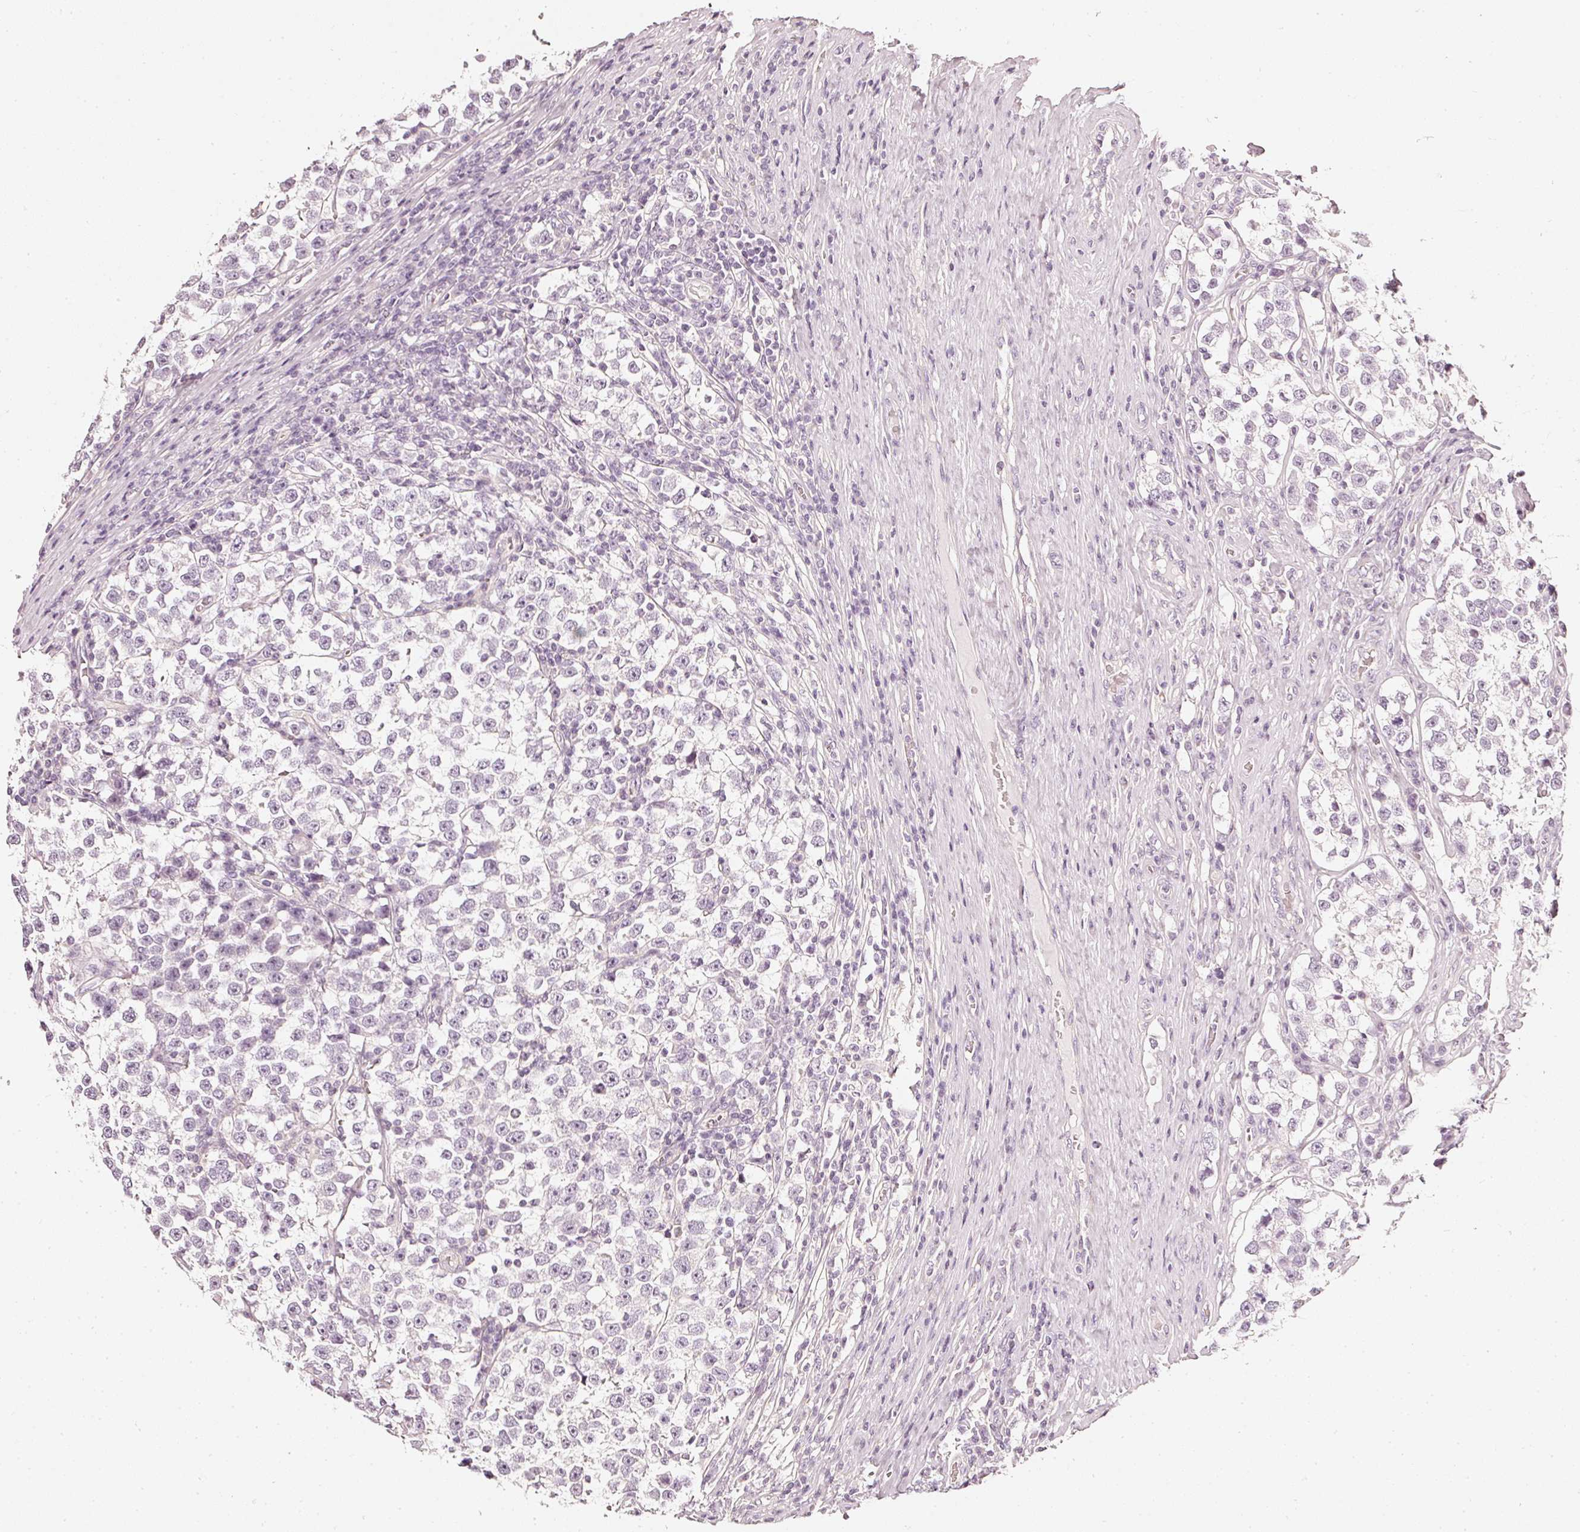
{"staining": {"intensity": "negative", "quantity": "none", "location": "none"}, "tissue": "testis cancer", "cell_type": "Tumor cells", "image_type": "cancer", "snomed": [{"axis": "morphology", "description": "Normal tissue, NOS"}, {"axis": "morphology", "description": "Seminoma, NOS"}, {"axis": "topography", "description": "Testis"}], "caption": "Protein analysis of testis seminoma exhibits no significant expression in tumor cells.", "gene": "CNP", "patient": {"sex": "male", "age": 43}}